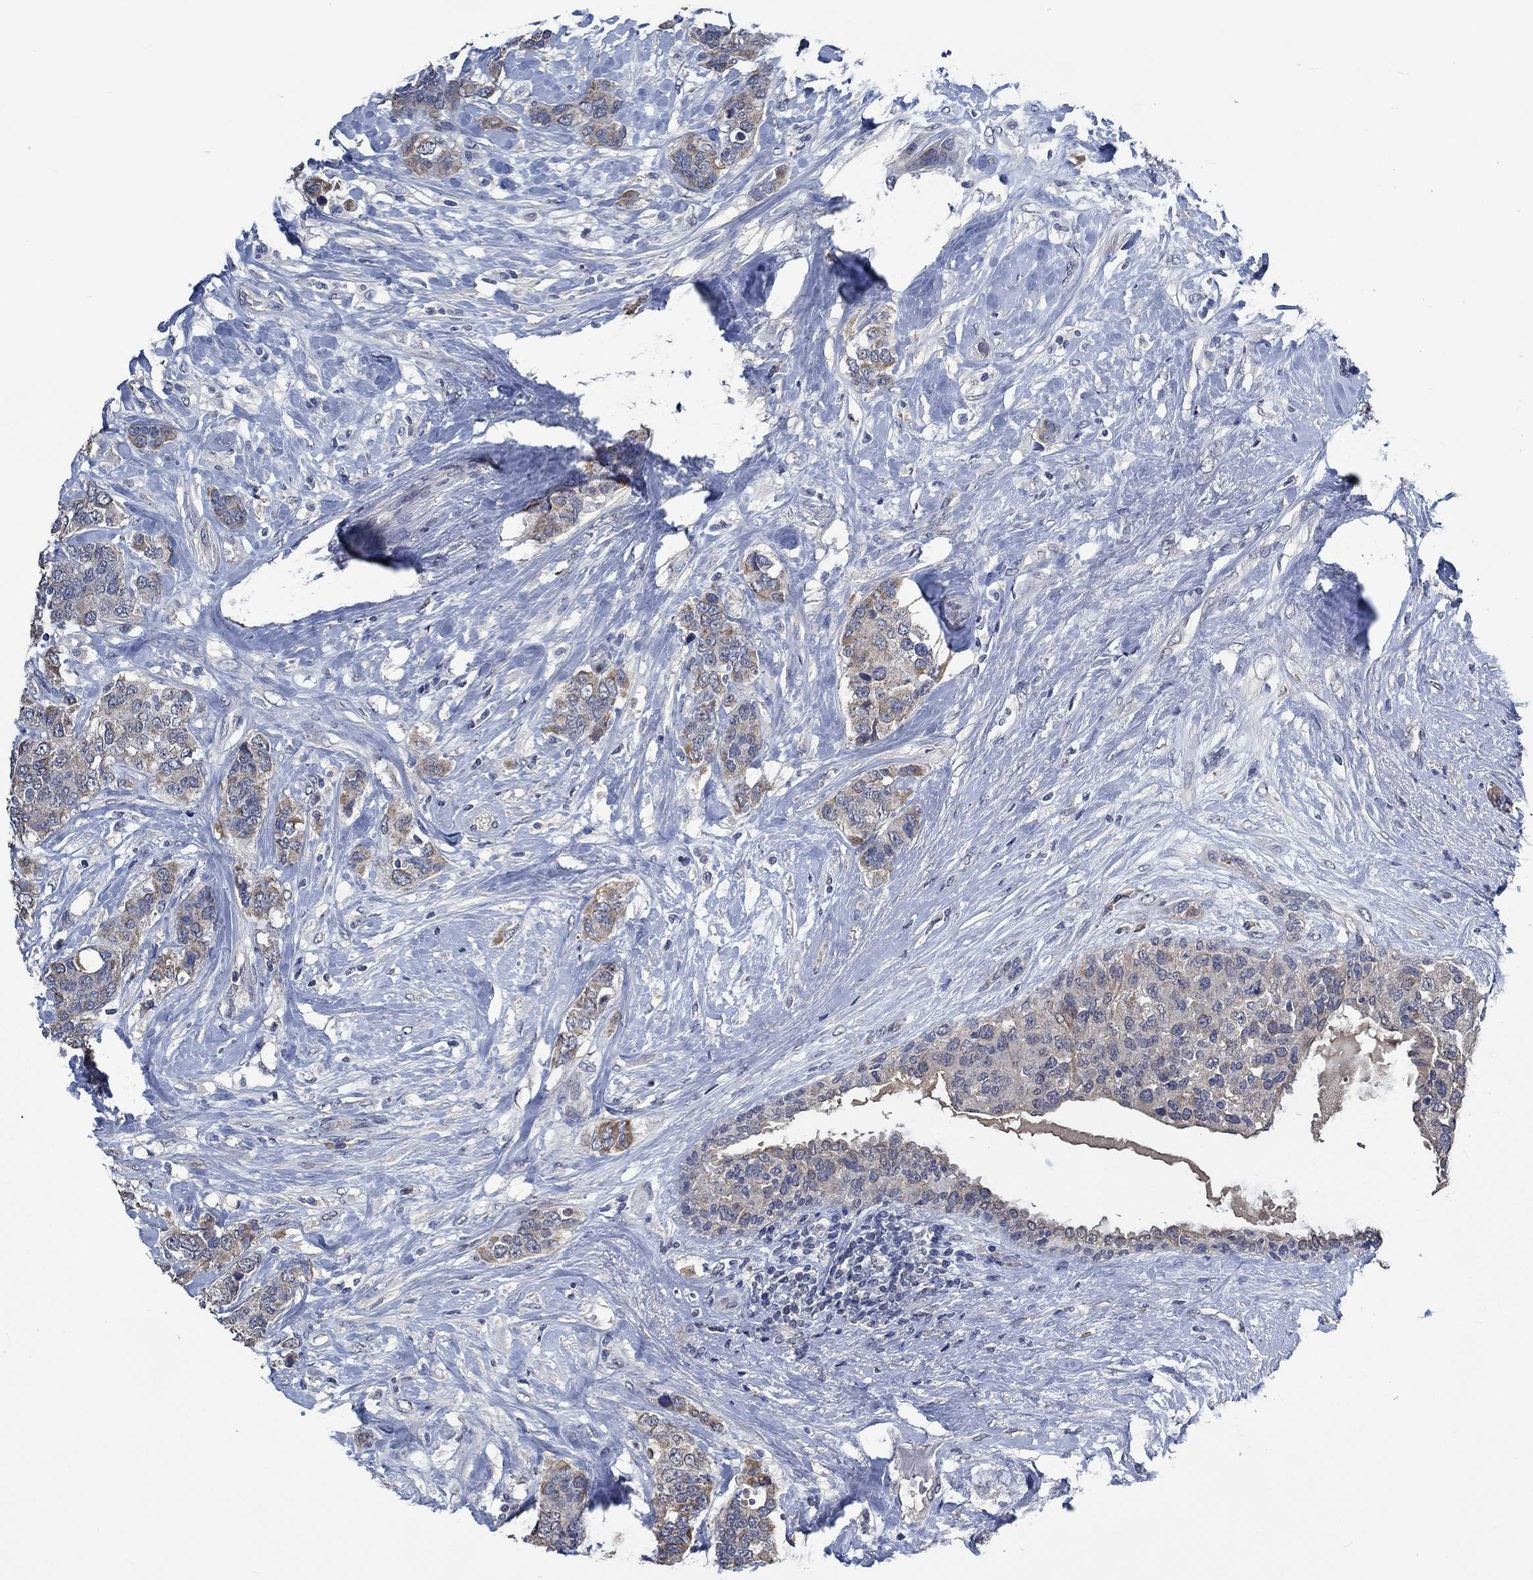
{"staining": {"intensity": "negative", "quantity": "none", "location": "none"}, "tissue": "breast cancer", "cell_type": "Tumor cells", "image_type": "cancer", "snomed": [{"axis": "morphology", "description": "Lobular carcinoma"}, {"axis": "topography", "description": "Breast"}], "caption": "The histopathology image displays no significant positivity in tumor cells of breast cancer.", "gene": "OBSCN", "patient": {"sex": "female", "age": 59}}